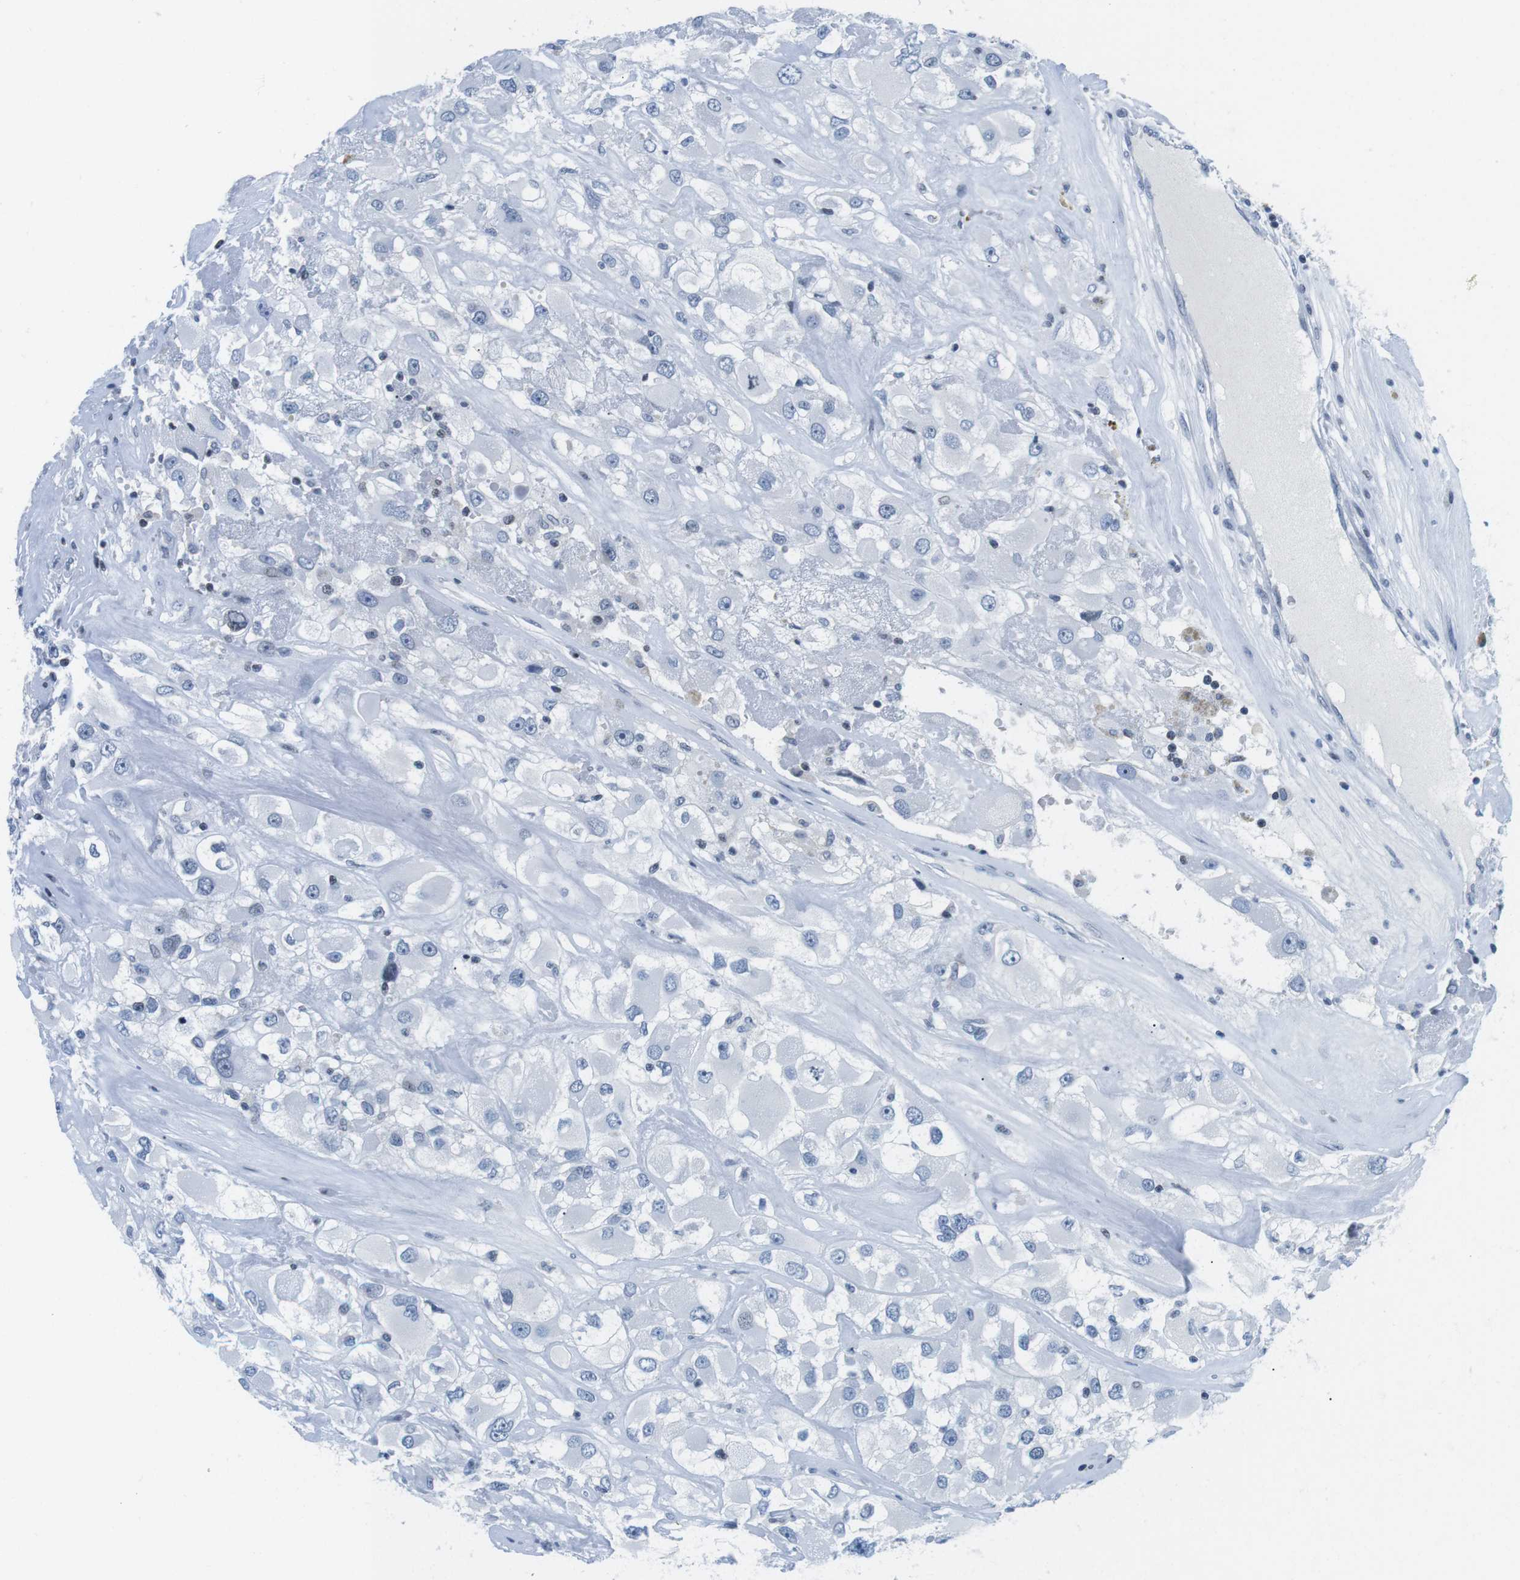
{"staining": {"intensity": "negative", "quantity": "none", "location": "none"}, "tissue": "renal cancer", "cell_type": "Tumor cells", "image_type": "cancer", "snomed": [{"axis": "morphology", "description": "Adenocarcinoma, NOS"}, {"axis": "topography", "description": "Kidney"}], "caption": "Renal adenocarcinoma was stained to show a protein in brown. There is no significant positivity in tumor cells.", "gene": "E2F2", "patient": {"sex": "female", "age": 52}}